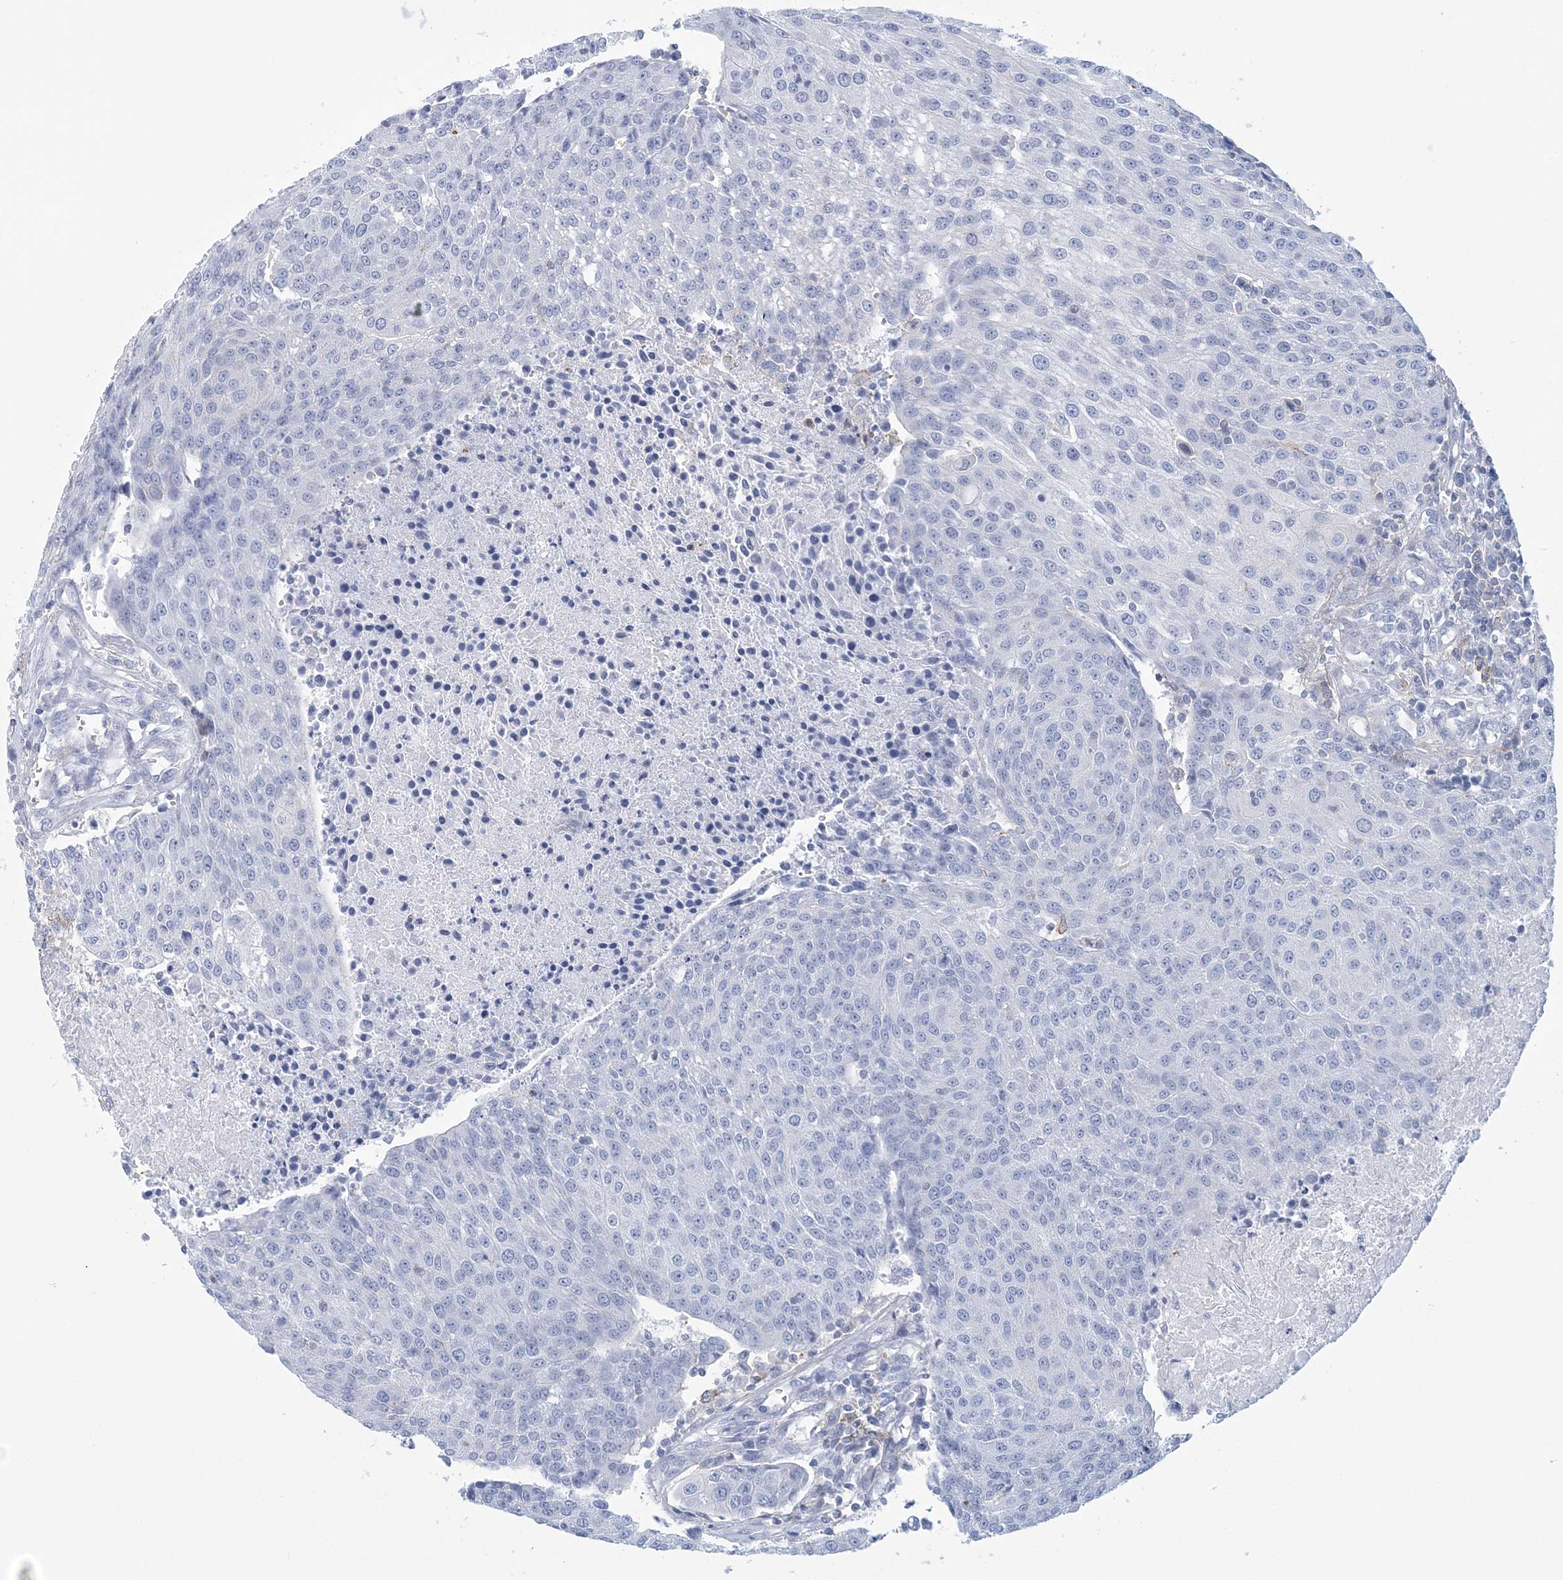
{"staining": {"intensity": "negative", "quantity": "none", "location": "none"}, "tissue": "urothelial cancer", "cell_type": "Tumor cells", "image_type": "cancer", "snomed": [{"axis": "morphology", "description": "Urothelial carcinoma, High grade"}, {"axis": "topography", "description": "Urinary bladder"}], "caption": "IHC photomicrograph of urothelial cancer stained for a protein (brown), which exhibits no expression in tumor cells.", "gene": "C11orf21", "patient": {"sex": "female", "age": 85}}